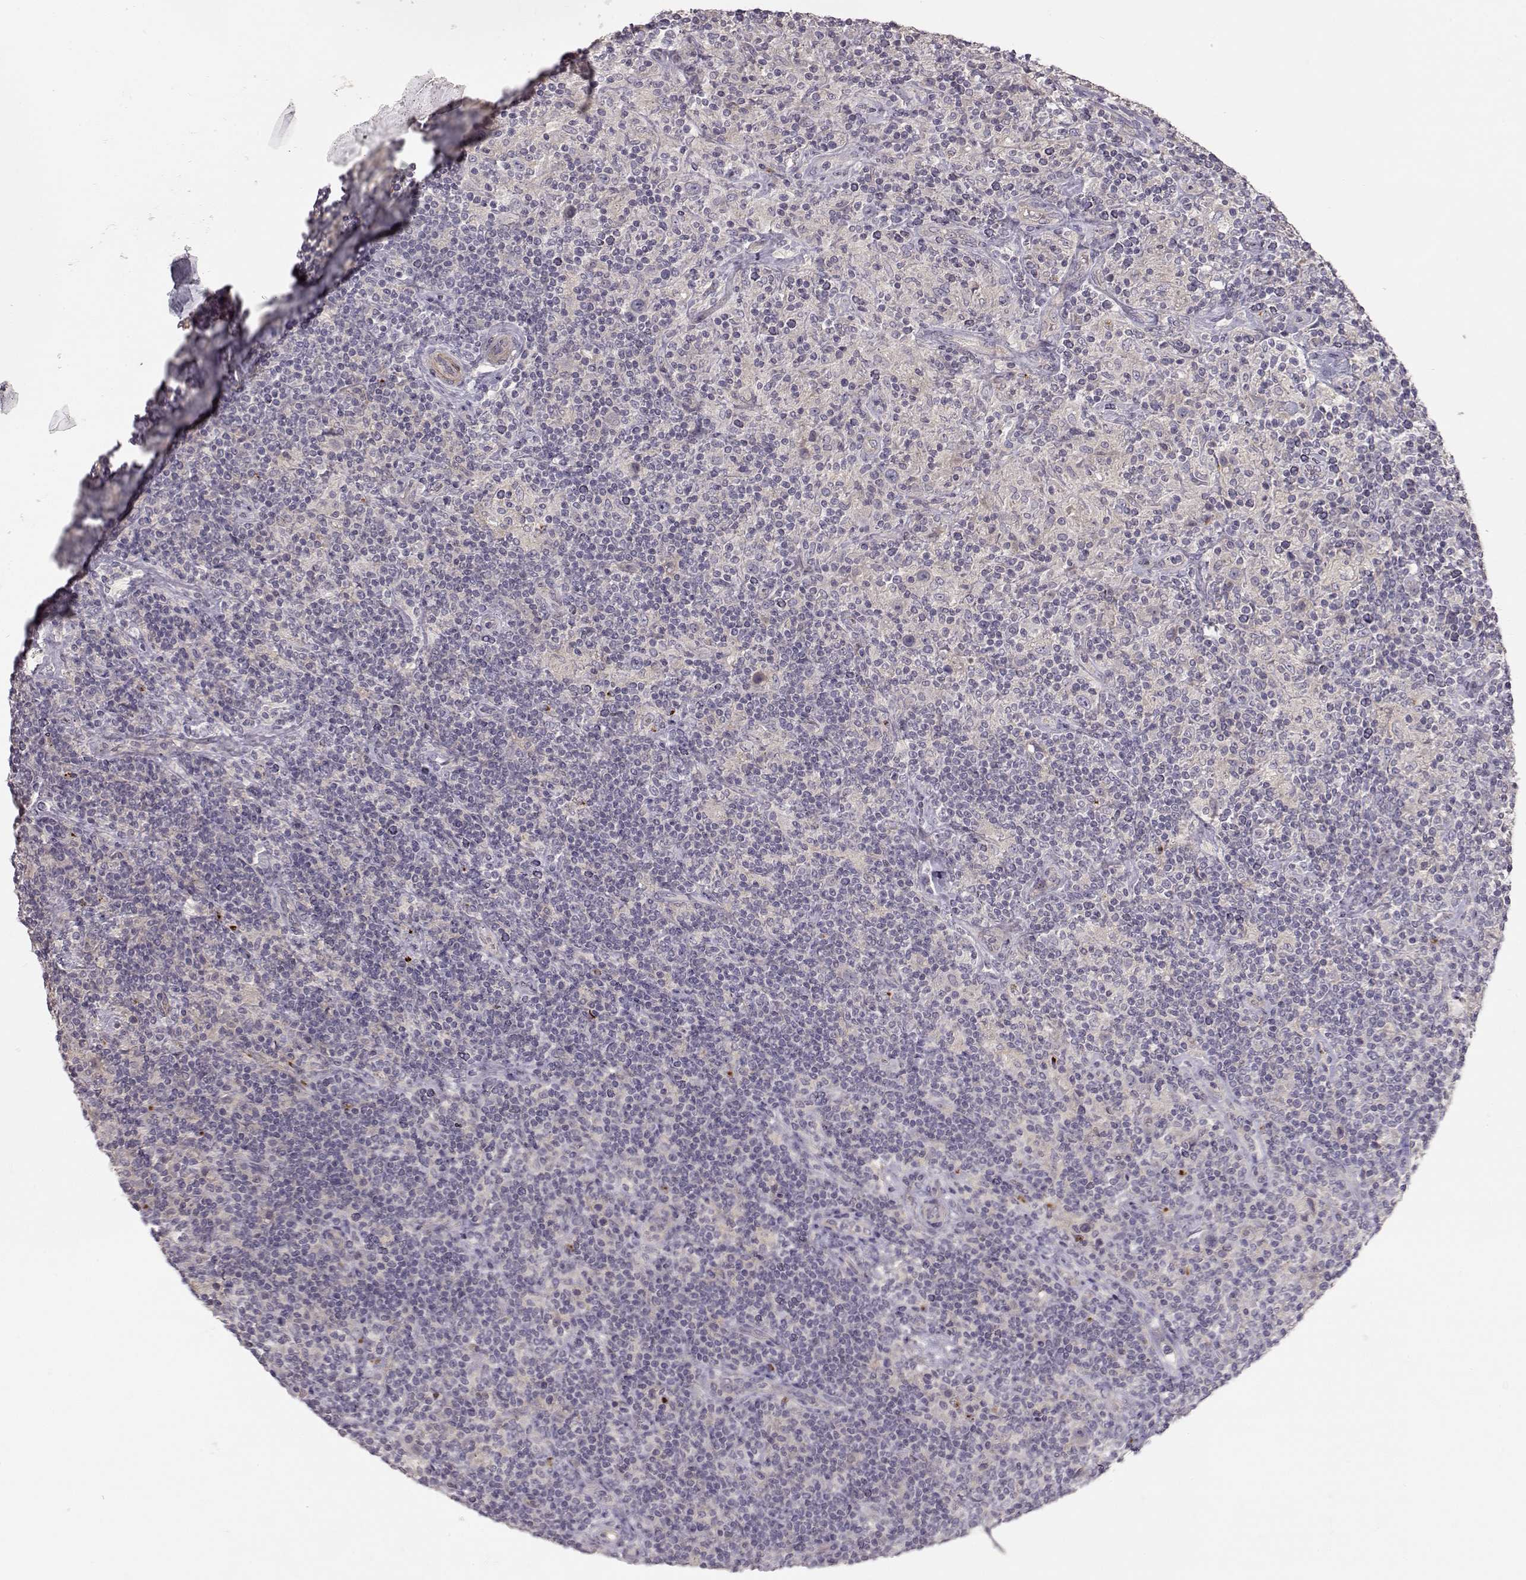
{"staining": {"intensity": "negative", "quantity": "none", "location": "none"}, "tissue": "lymphoma", "cell_type": "Tumor cells", "image_type": "cancer", "snomed": [{"axis": "morphology", "description": "Hodgkin's disease, NOS"}, {"axis": "topography", "description": "Lymph node"}], "caption": "The immunohistochemistry (IHC) micrograph has no significant positivity in tumor cells of lymphoma tissue.", "gene": "ARHGAP8", "patient": {"sex": "male", "age": 70}}